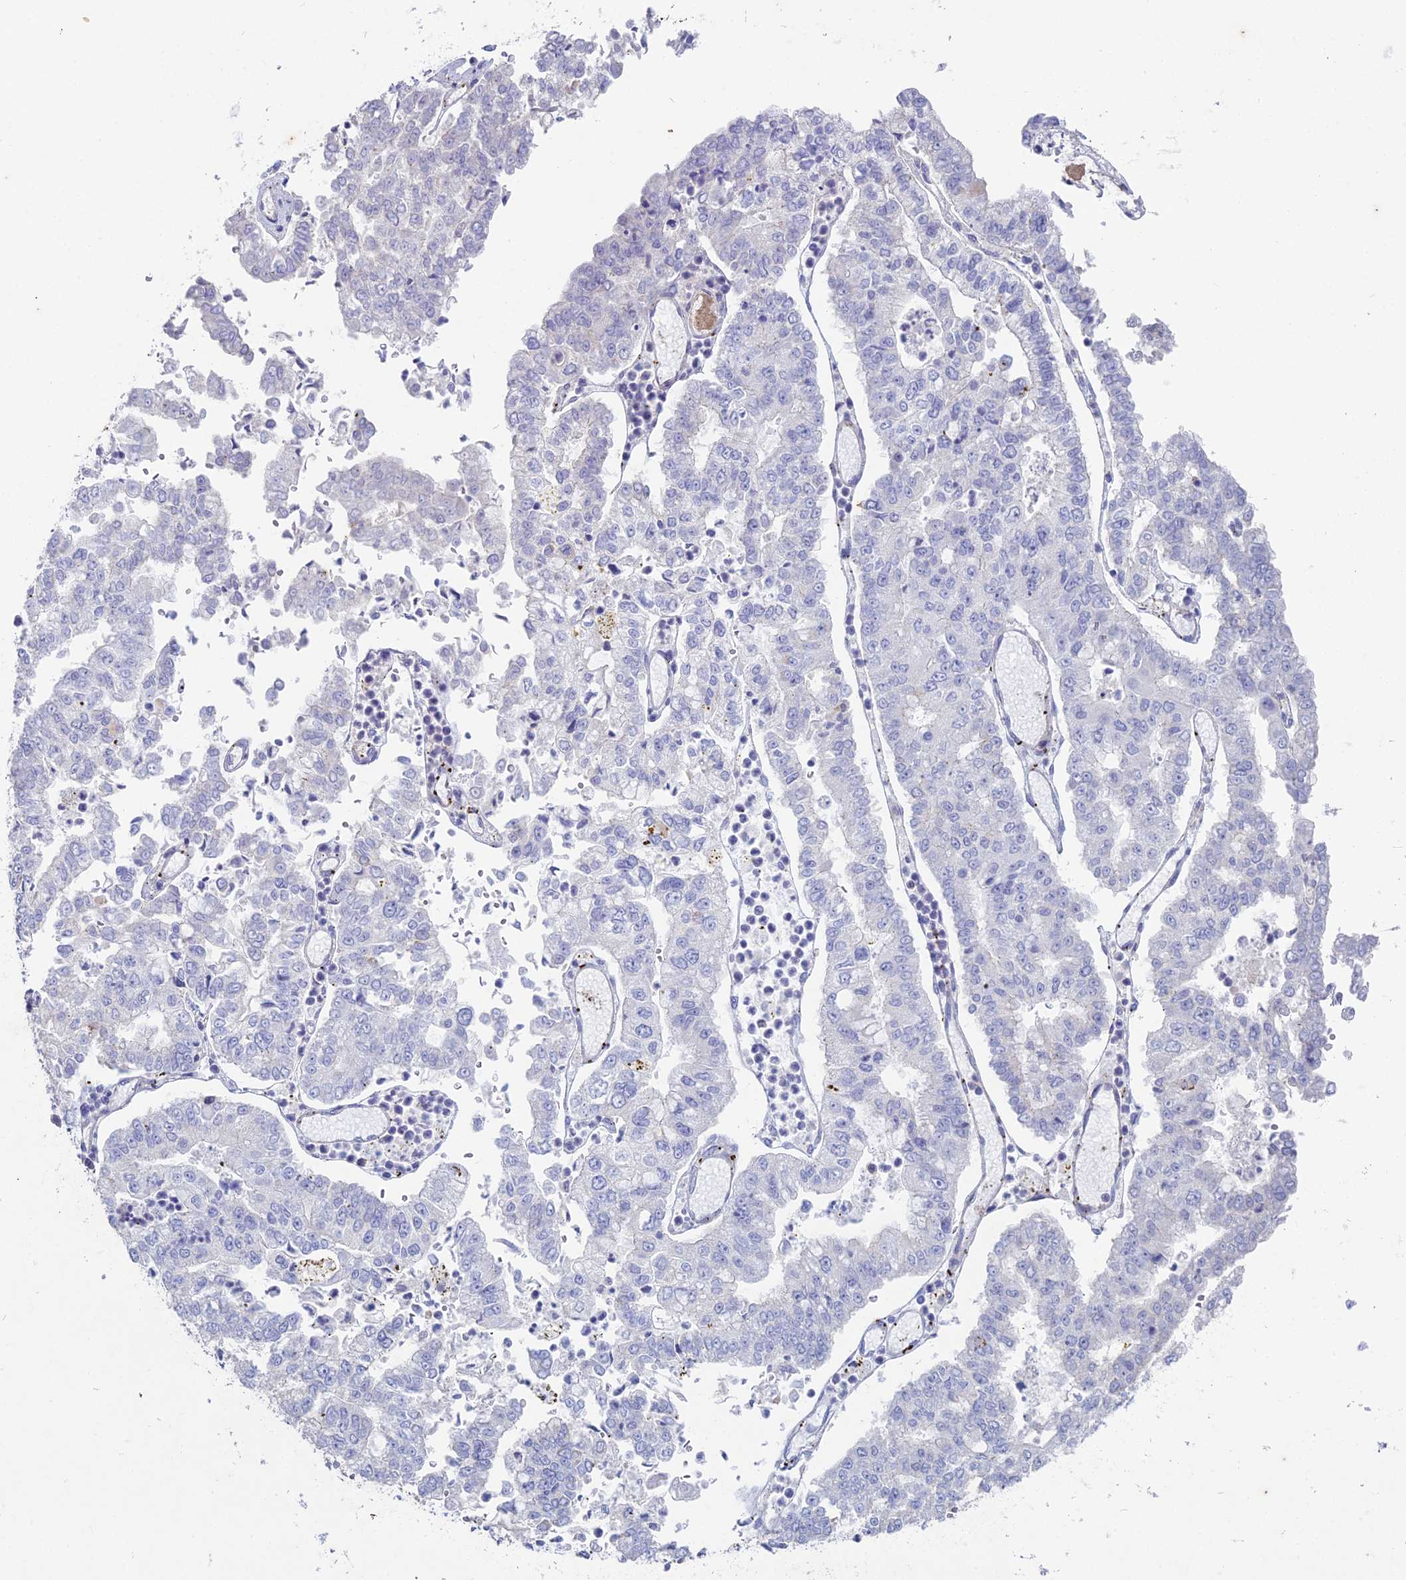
{"staining": {"intensity": "negative", "quantity": "none", "location": "none"}, "tissue": "stomach cancer", "cell_type": "Tumor cells", "image_type": "cancer", "snomed": [{"axis": "morphology", "description": "Adenocarcinoma, NOS"}, {"axis": "topography", "description": "Stomach"}], "caption": "DAB (3,3'-diaminobenzidine) immunohistochemical staining of stomach adenocarcinoma shows no significant staining in tumor cells.", "gene": "NCAM1", "patient": {"sex": "male", "age": 76}}